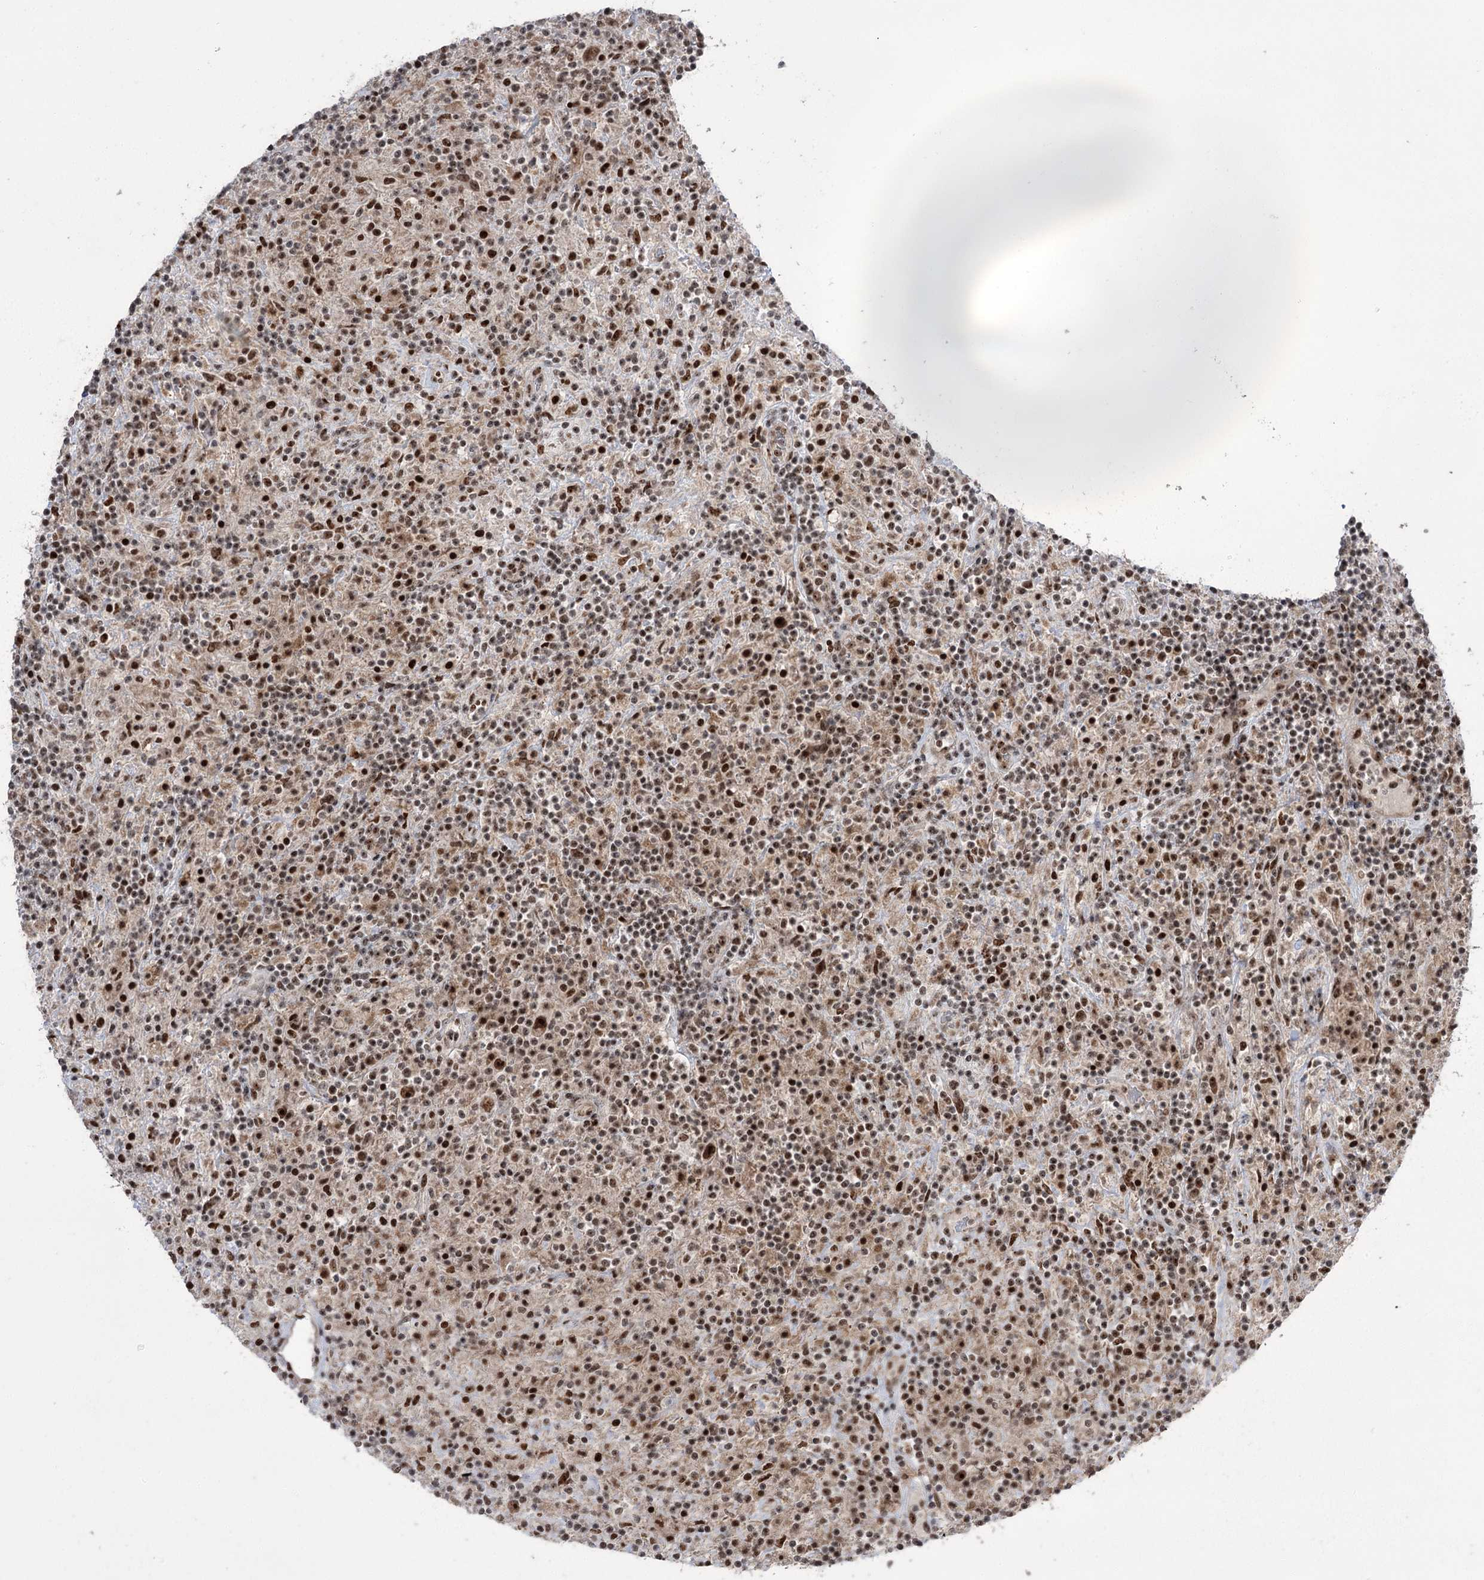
{"staining": {"intensity": "moderate", "quantity": "25%-75%", "location": "nuclear"}, "tissue": "lymphoma", "cell_type": "Tumor cells", "image_type": "cancer", "snomed": [{"axis": "morphology", "description": "Hodgkin's disease, NOS"}, {"axis": "topography", "description": "Lymph node"}], "caption": "Immunohistochemical staining of human lymphoma exhibits medium levels of moderate nuclear protein staining in approximately 25%-75% of tumor cells.", "gene": "ERCC3", "patient": {"sex": "male", "age": 70}}